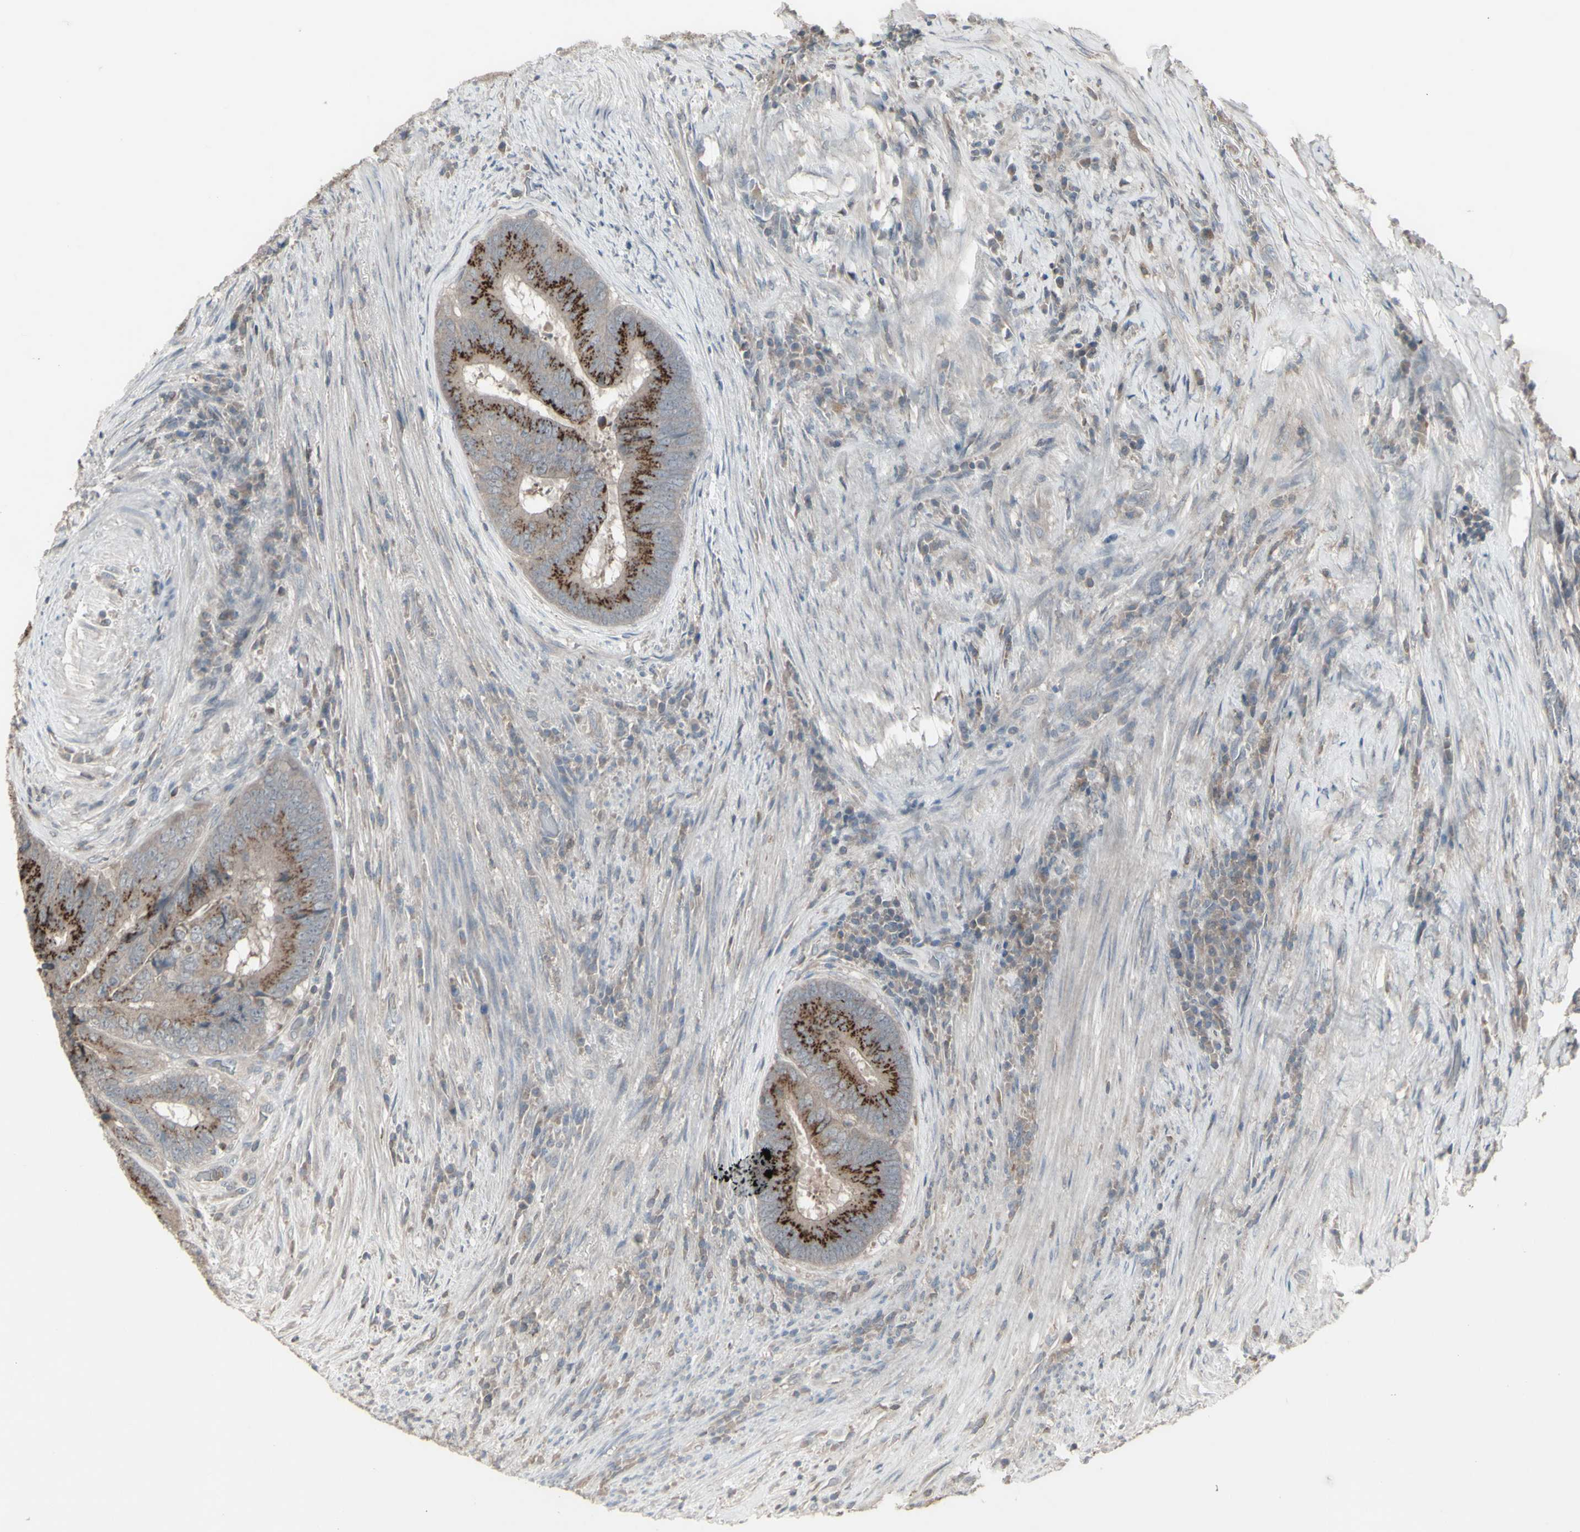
{"staining": {"intensity": "strong", "quantity": ">75%", "location": "cytoplasmic/membranous"}, "tissue": "colorectal cancer", "cell_type": "Tumor cells", "image_type": "cancer", "snomed": [{"axis": "morphology", "description": "Adenocarcinoma, NOS"}, {"axis": "topography", "description": "Rectum"}], "caption": "High-power microscopy captured an immunohistochemistry (IHC) histopathology image of colorectal cancer (adenocarcinoma), revealing strong cytoplasmic/membranous expression in approximately >75% of tumor cells. The staining was performed using DAB, with brown indicating positive protein expression. Nuclei are stained blue with hematoxylin.", "gene": "CSK", "patient": {"sex": "male", "age": 72}}